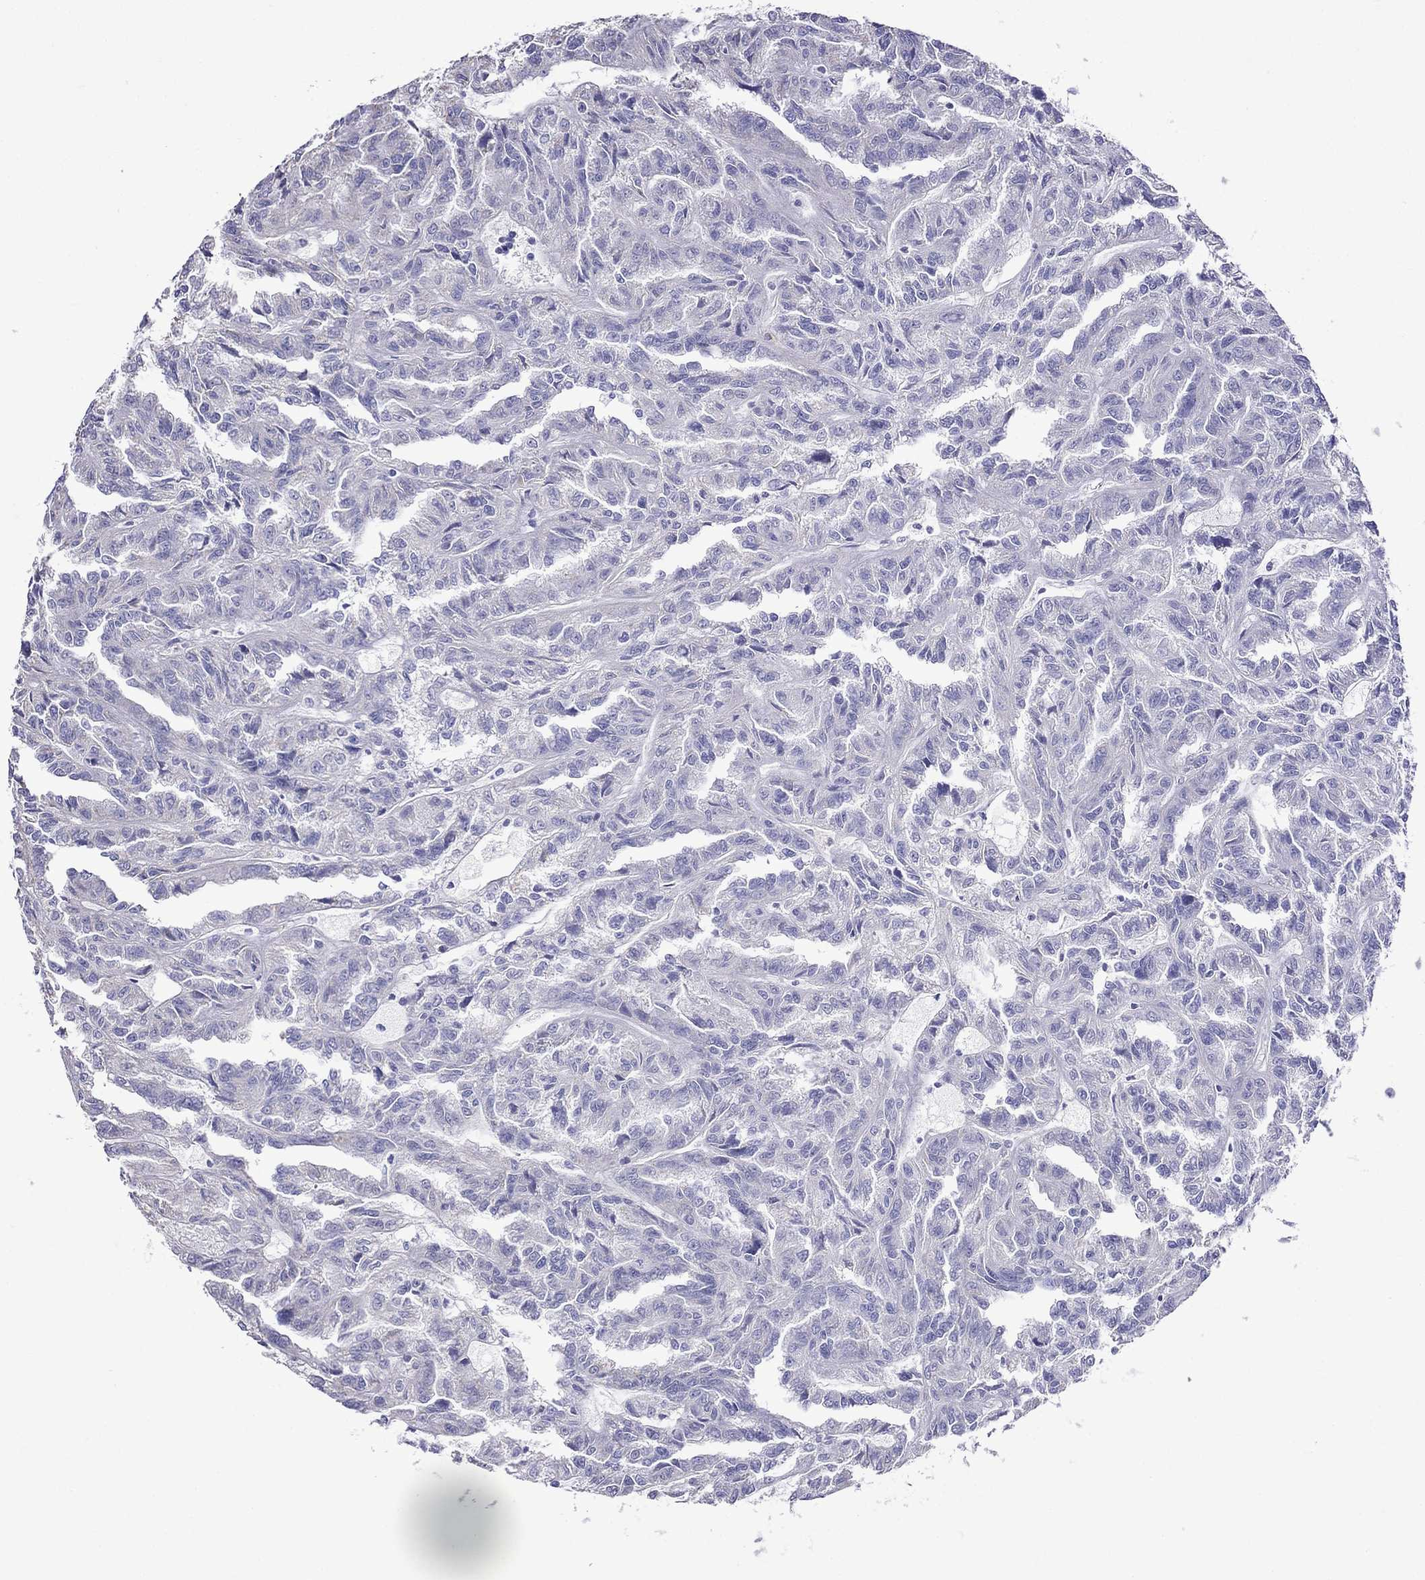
{"staining": {"intensity": "negative", "quantity": "none", "location": "none"}, "tissue": "renal cancer", "cell_type": "Tumor cells", "image_type": "cancer", "snomed": [{"axis": "morphology", "description": "Adenocarcinoma, NOS"}, {"axis": "topography", "description": "Kidney"}], "caption": "Renal adenocarcinoma stained for a protein using immunohistochemistry demonstrates no staining tumor cells.", "gene": "TDRD1", "patient": {"sex": "male", "age": 79}}